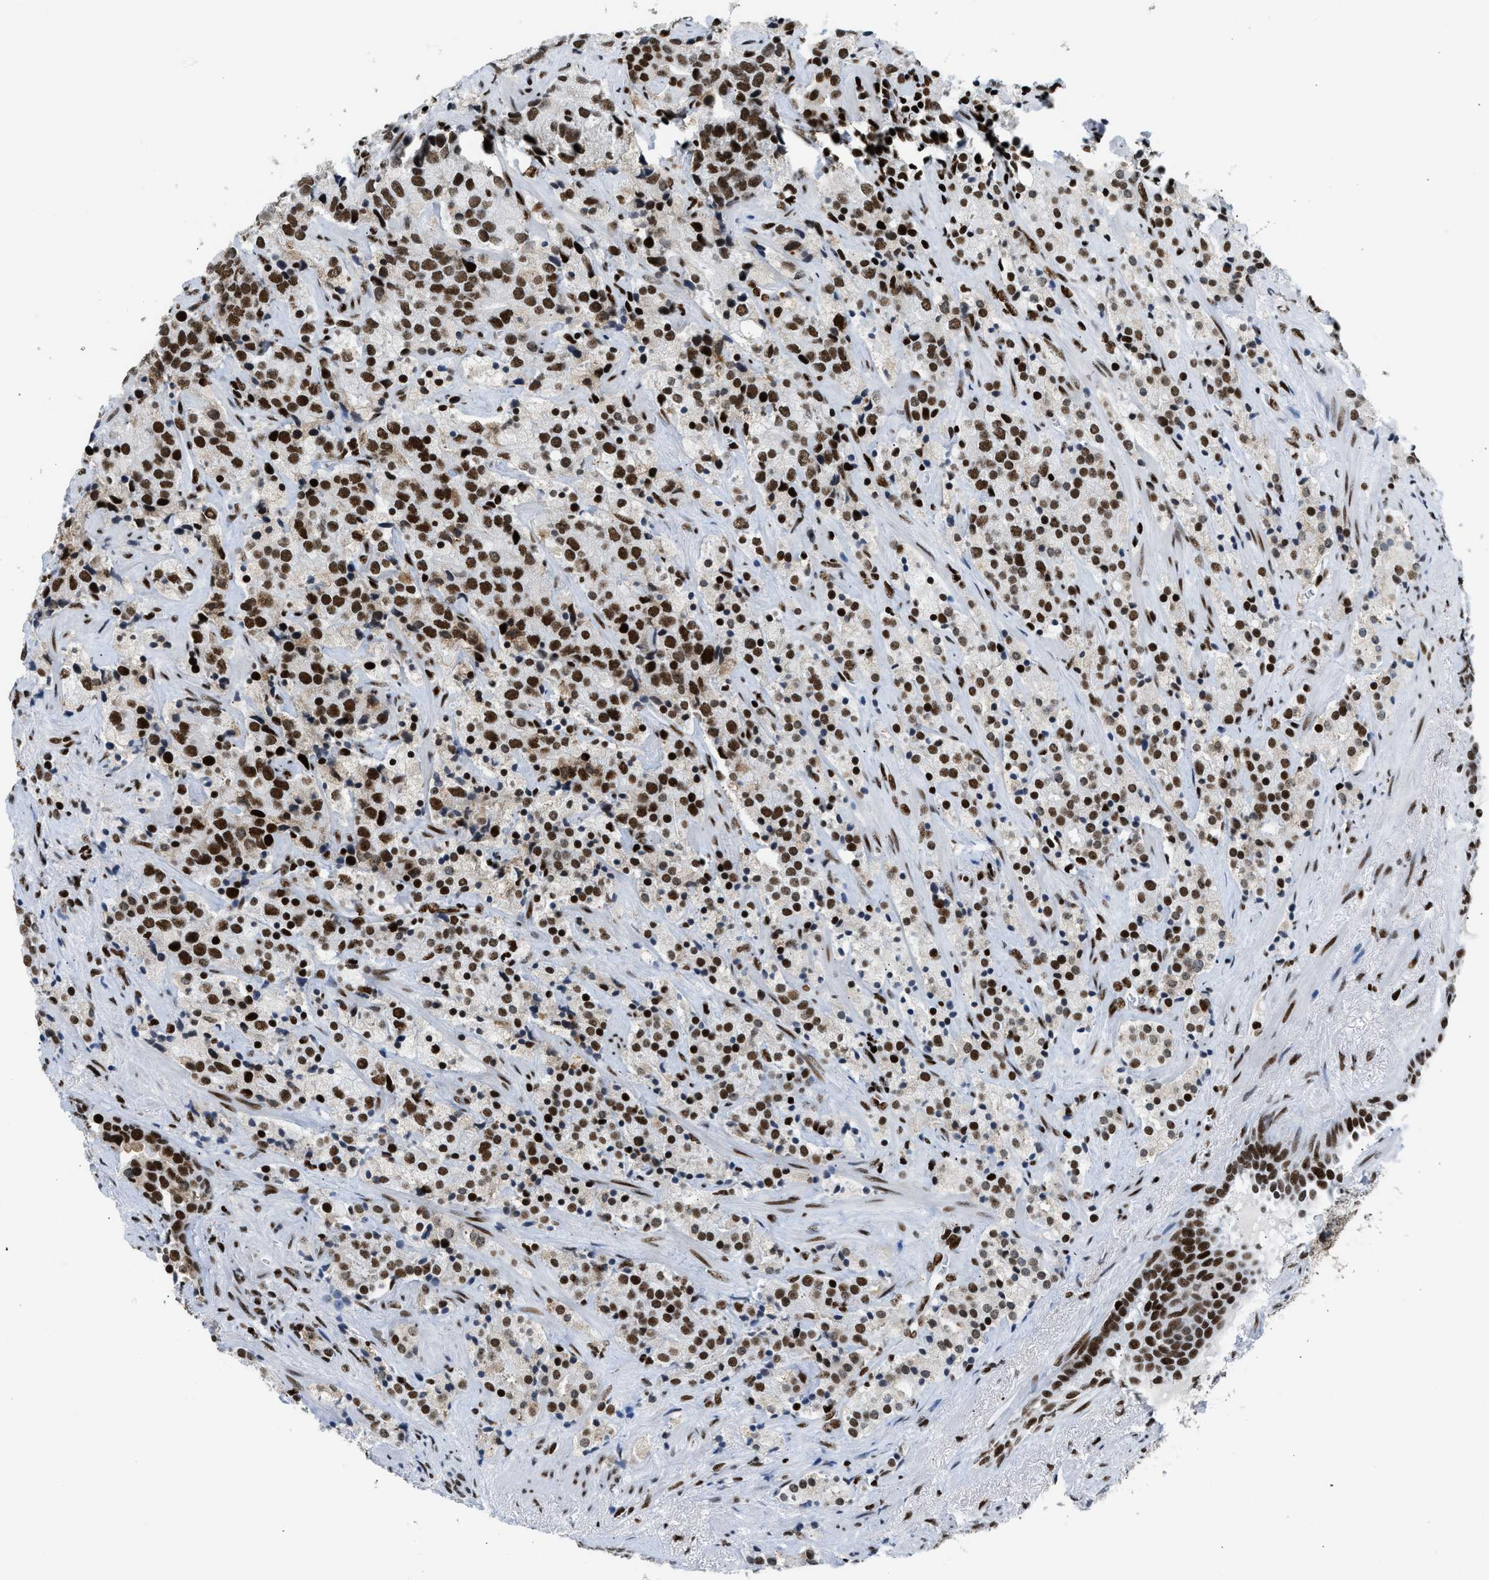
{"staining": {"intensity": "strong", "quantity": ">75%", "location": "cytoplasmic/membranous,nuclear"}, "tissue": "prostate cancer", "cell_type": "Tumor cells", "image_type": "cancer", "snomed": [{"axis": "morphology", "description": "Adenocarcinoma, High grade"}, {"axis": "topography", "description": "Prostate"}], "caption": "Immunohistochemistry photomicrograph of neoplastic tissue: human prostate adenocarcinoma (high-grade) stained using immunohistochemistry (IHC) shows high levels of strong protein expression localized specifically in the cytoplasmic/membranous and nuclear of tumor cells, appearing as a cytoplasmic/membranous and nuclear brown color.", "gene": "PIF1", "patient": {"sex": "male", "age": 71}}